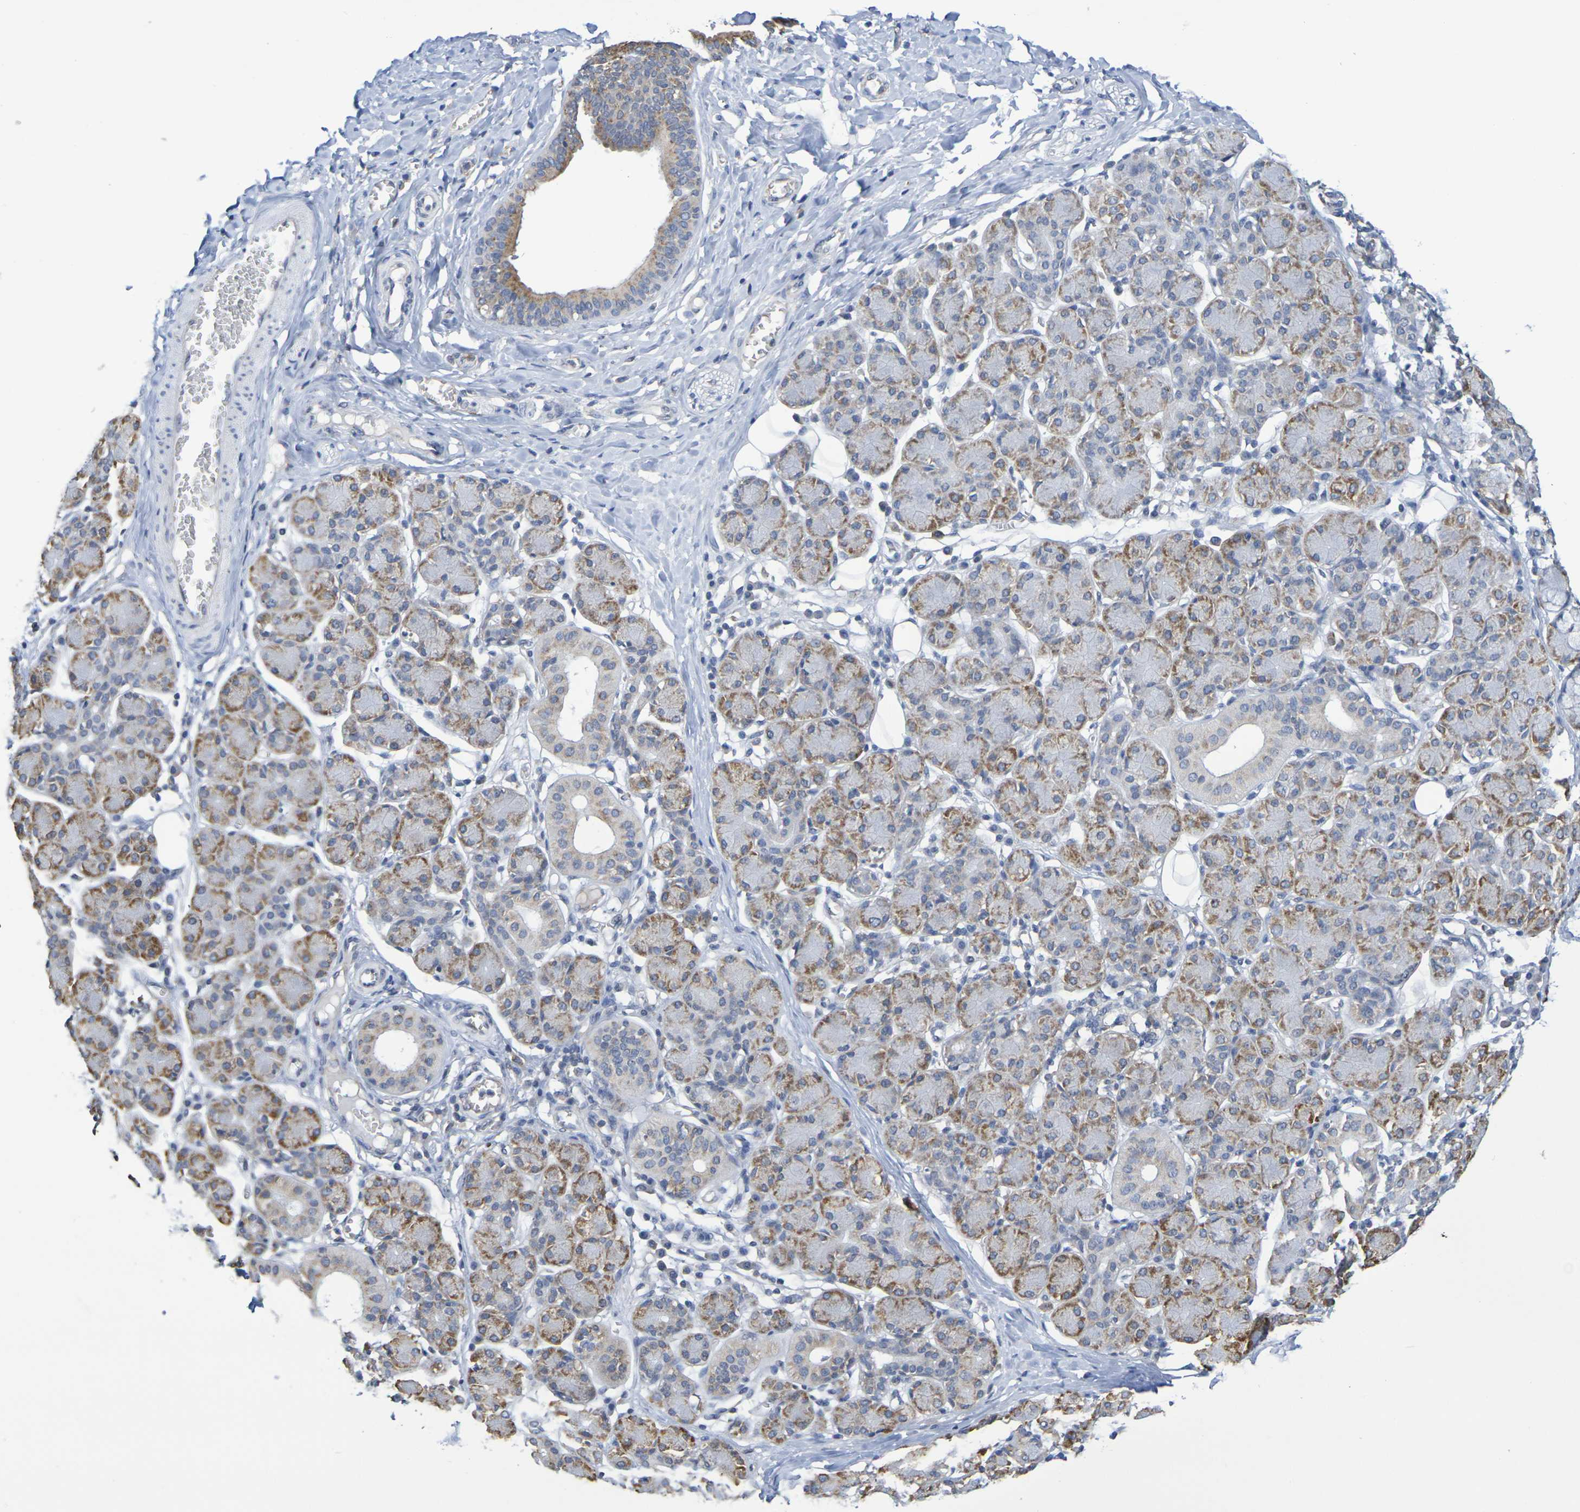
{"staining": {"intensity": "moderate", "quantity": "<25%", "location": "cytoplasmic/membranous"}, "tissue": "salivary gland", "cell_type": "Glandular cells", "image_type": "normal", "snomed": [{"axis": "morphology", "description": "Normal tissue, NOS"}, {"axis": "morphology", "description": "Inflammation, NOS"}, {"axis": "topography", "description": "Lymph node"}, {"axis": "topography", "description": "Salivary gland"}], "caption": "Protein staining reveals moderate cytoplasmic/membranous staining in about <25% of glandular cells in normal salivary gland. The staining was performed using DAB (3,3'-diaminobenzidine), with brown indicating positive protein expression. Nuclei are stained blue with hematoxylin.", "gene": "CHRNB1", "patient": {"sex": "male", "age": 3}}